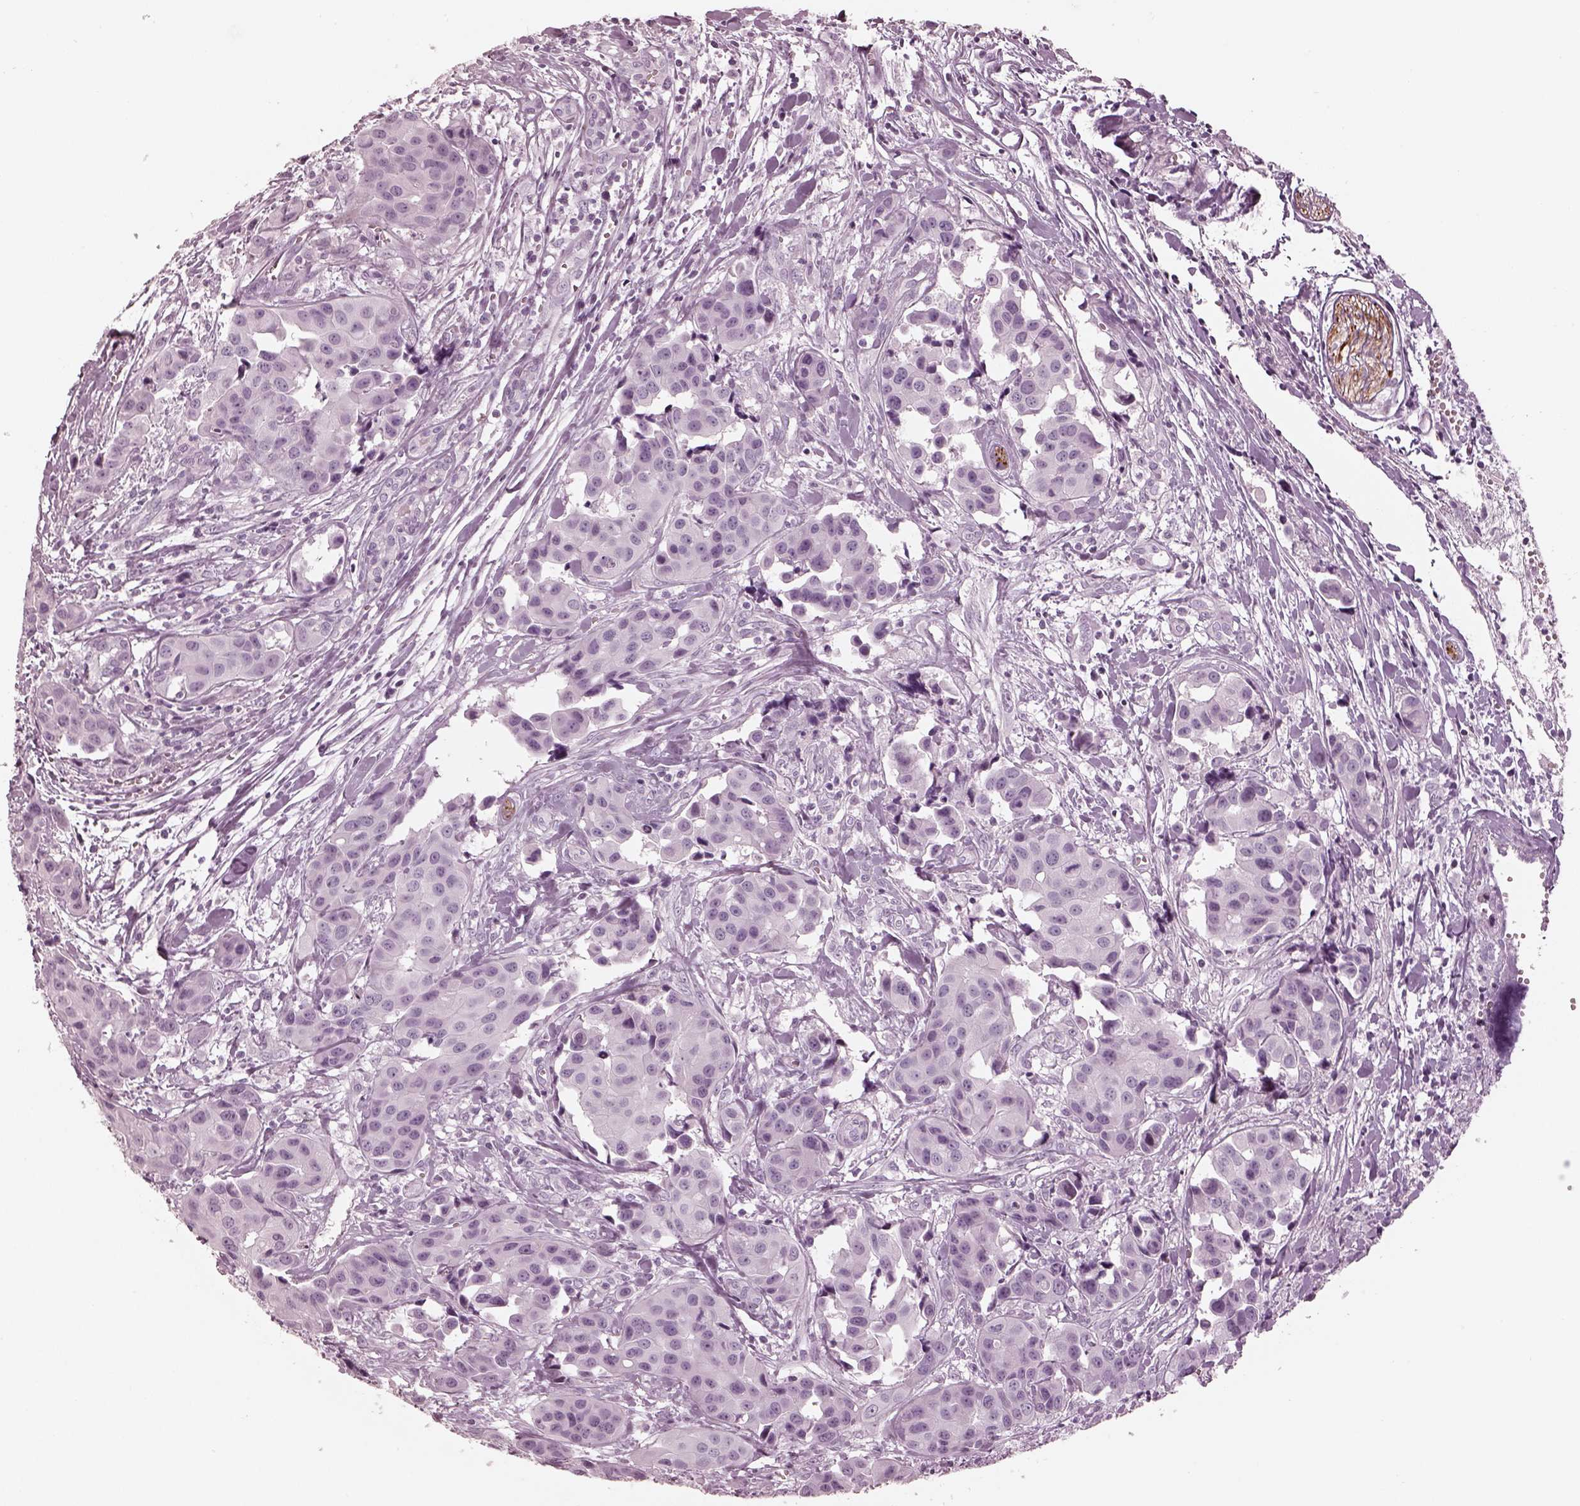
{"staining": {"intensity": "negative", "quantity": "none", "location": "none"}, "tissue": "head and neck cancer", "cell_type": "Tumor cells", "image_type": "cancer", "snomed": [{"axis": "morphology", "description": "Adenocarcinoma, NOS"}, {"axis": "topography", "description": "Head-Neck"}], "caption": "Tumor cells are negative for protein expression in human adenocarcinoma (head and neck). Brightfield microscopy of IHC stained with DAB (brown) and hematoxylin (blue), captured at high magnification.", "gene": "OPN4", "patient": {"sex": "male", "age": 76}}